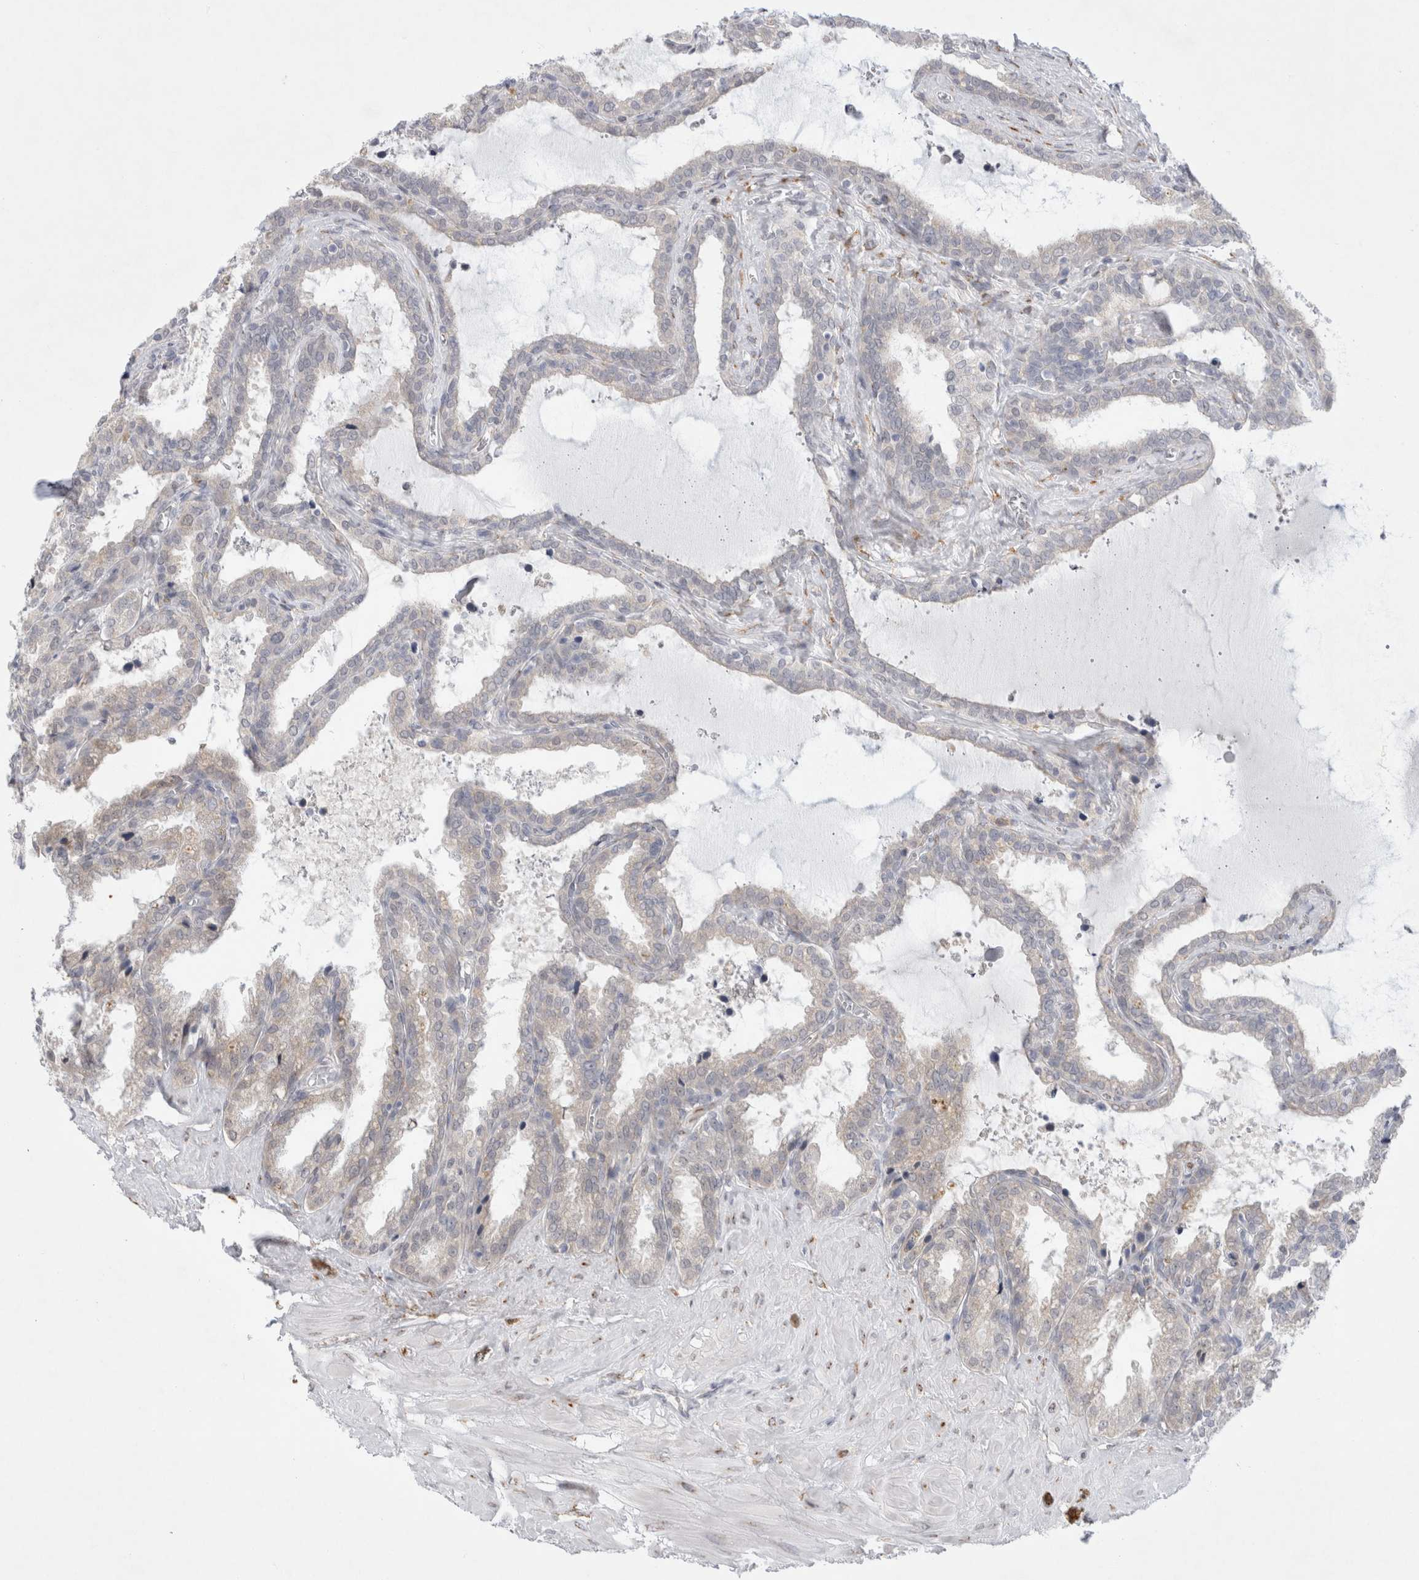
{"staining": {"intensity": "weak", "quantity": "<25%", "location": "cytoplasmic/membranous"}, "tissue": "seminal vesicle", "cell_type": "Glandular cells", "image_type": "normal", "snomed": [{"axis": "morphology", "description": "Normal tissue, NOS"}, {"axis": "topography", "description": "Seminal veicle"}], "caption": "Photomicrograph shows no significant protein positivity in glandular cells of unremarkable seminal vesicle. (IHC, brightfield microscopy, high magnification).", "gene": "TRMT1L", "patient": {"sex": "male", "age": 46}}